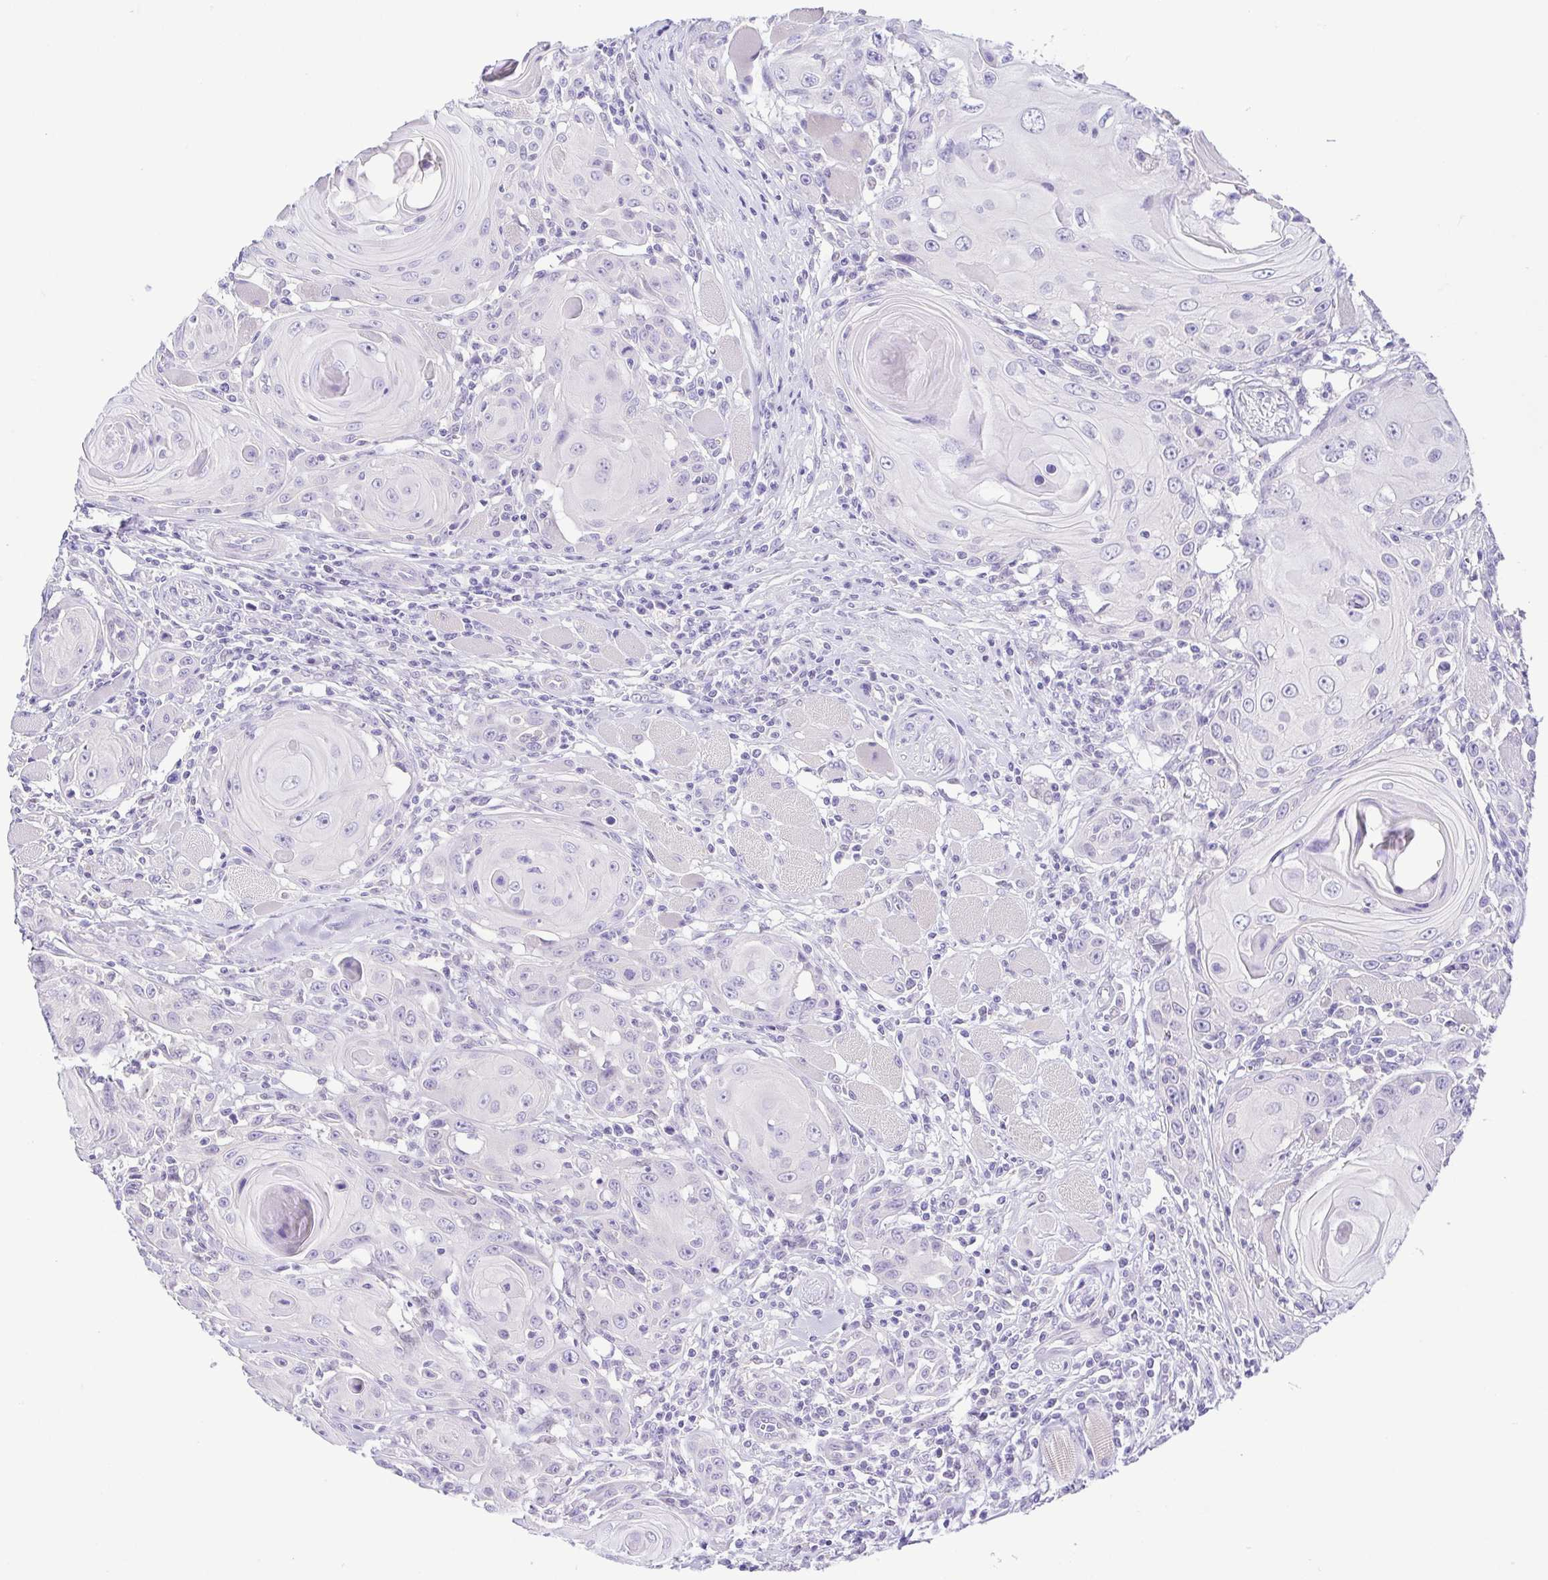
{"staining": {"intensity": "negative", "quantity": "none", "location": "none"}, "tissue": "head and neck cancer", "cell_type": "Tumor cells", "image_type": "cancer", "snomed": [{"axis": "morphology", "description": "Squamous cell carcinoma, NOS"}, {"axis": "topography", "description": "Head-Neck"}], "caption": "Immunohistochemical staining of human head and neck cancer reveals no significant staining in tumor cells. (DAB IHC visualized using brightfield microscopy, high magnification).", "gene": "EPB42", "patient": {"sex": "female", "age": 80}}